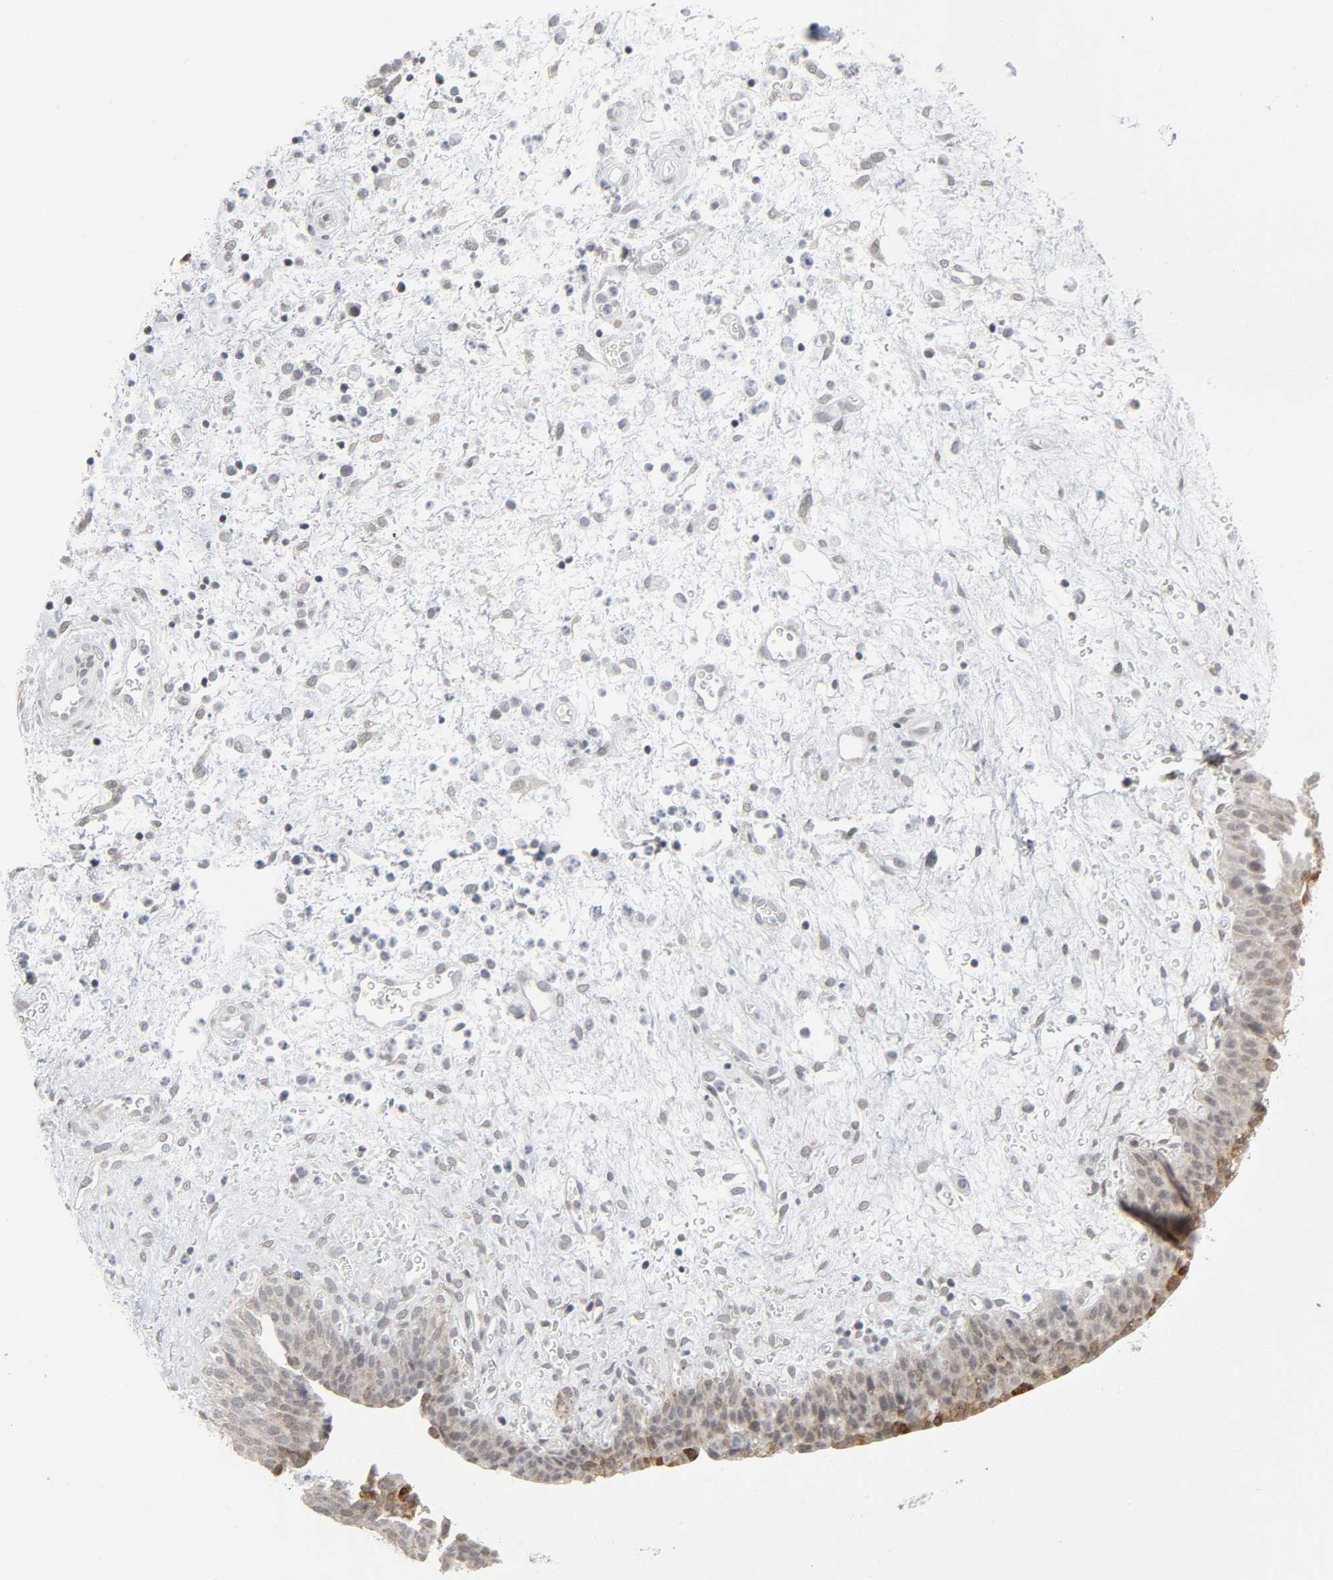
{"staining": {"intensity": "weak", "quantity": ">75%", "location": "cytoplasmic/membranous"}, "tissue": "urinary bladder", "cell_type": "Urothelial cells", "image_type": "normal", "snomed": [{"axis": "morphology", "description": "Normal tissue, NOS"}, {"axis": "morphology", "description": "Dysplasia, NOS"}, {"axis": "topography", "description": "Urinary bladder"}], "caption": "High-magnification brightfield microscopy of normal urinary bladder stained with DAB (3,3'-diaminobenzidine) (brown) and counterstained with hematoxylin (blue). urothelial cells exhibit weak cytoplasmic/membranous positivity is appreciated in approximately>75% of cells. (Brightfield microscopy of DAB IHC at high magnification).", "gene": "MUC1", "patient": {"sex": "male", "age": 35}}